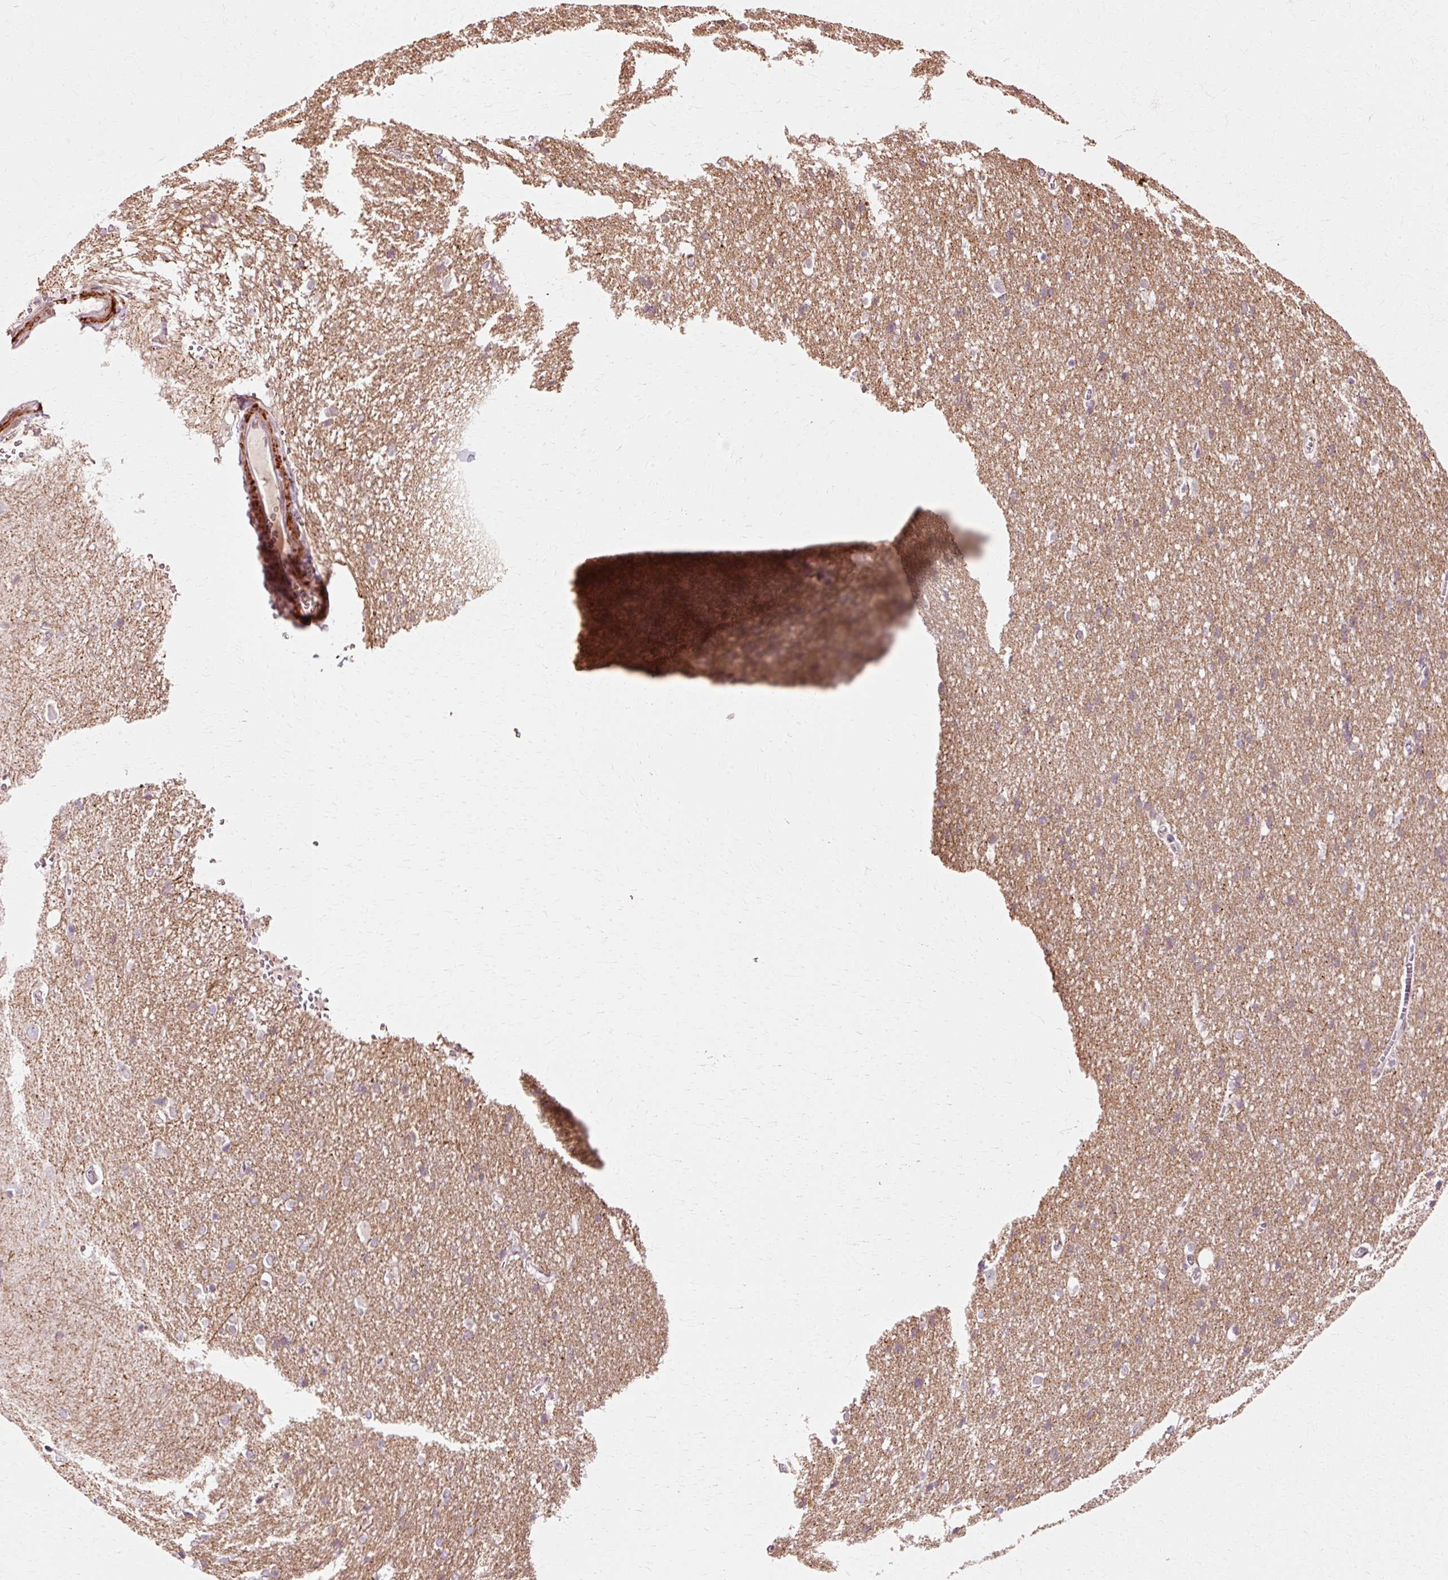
{"staining": {"intensity": "strong", "quantity": "<25%", "location": "cytoplasmic/membranous"}, "tissue": "cerebral cortex", "cell_type": "Endothelial cells", "image_type": "normal", "snomed": [{"axis": "morphology", "description": "Normal tissue, NOS"}, {"axis": "topography", "description": "Cerebral cortex"}], "caption": "A medium amount of strong cytoplasmic/membranous expression is identified in about <25% of endothelial cells in normal cerebral cortex.", "gene": "RANBP2", "patient": {"sex": "male", "age": 37}}